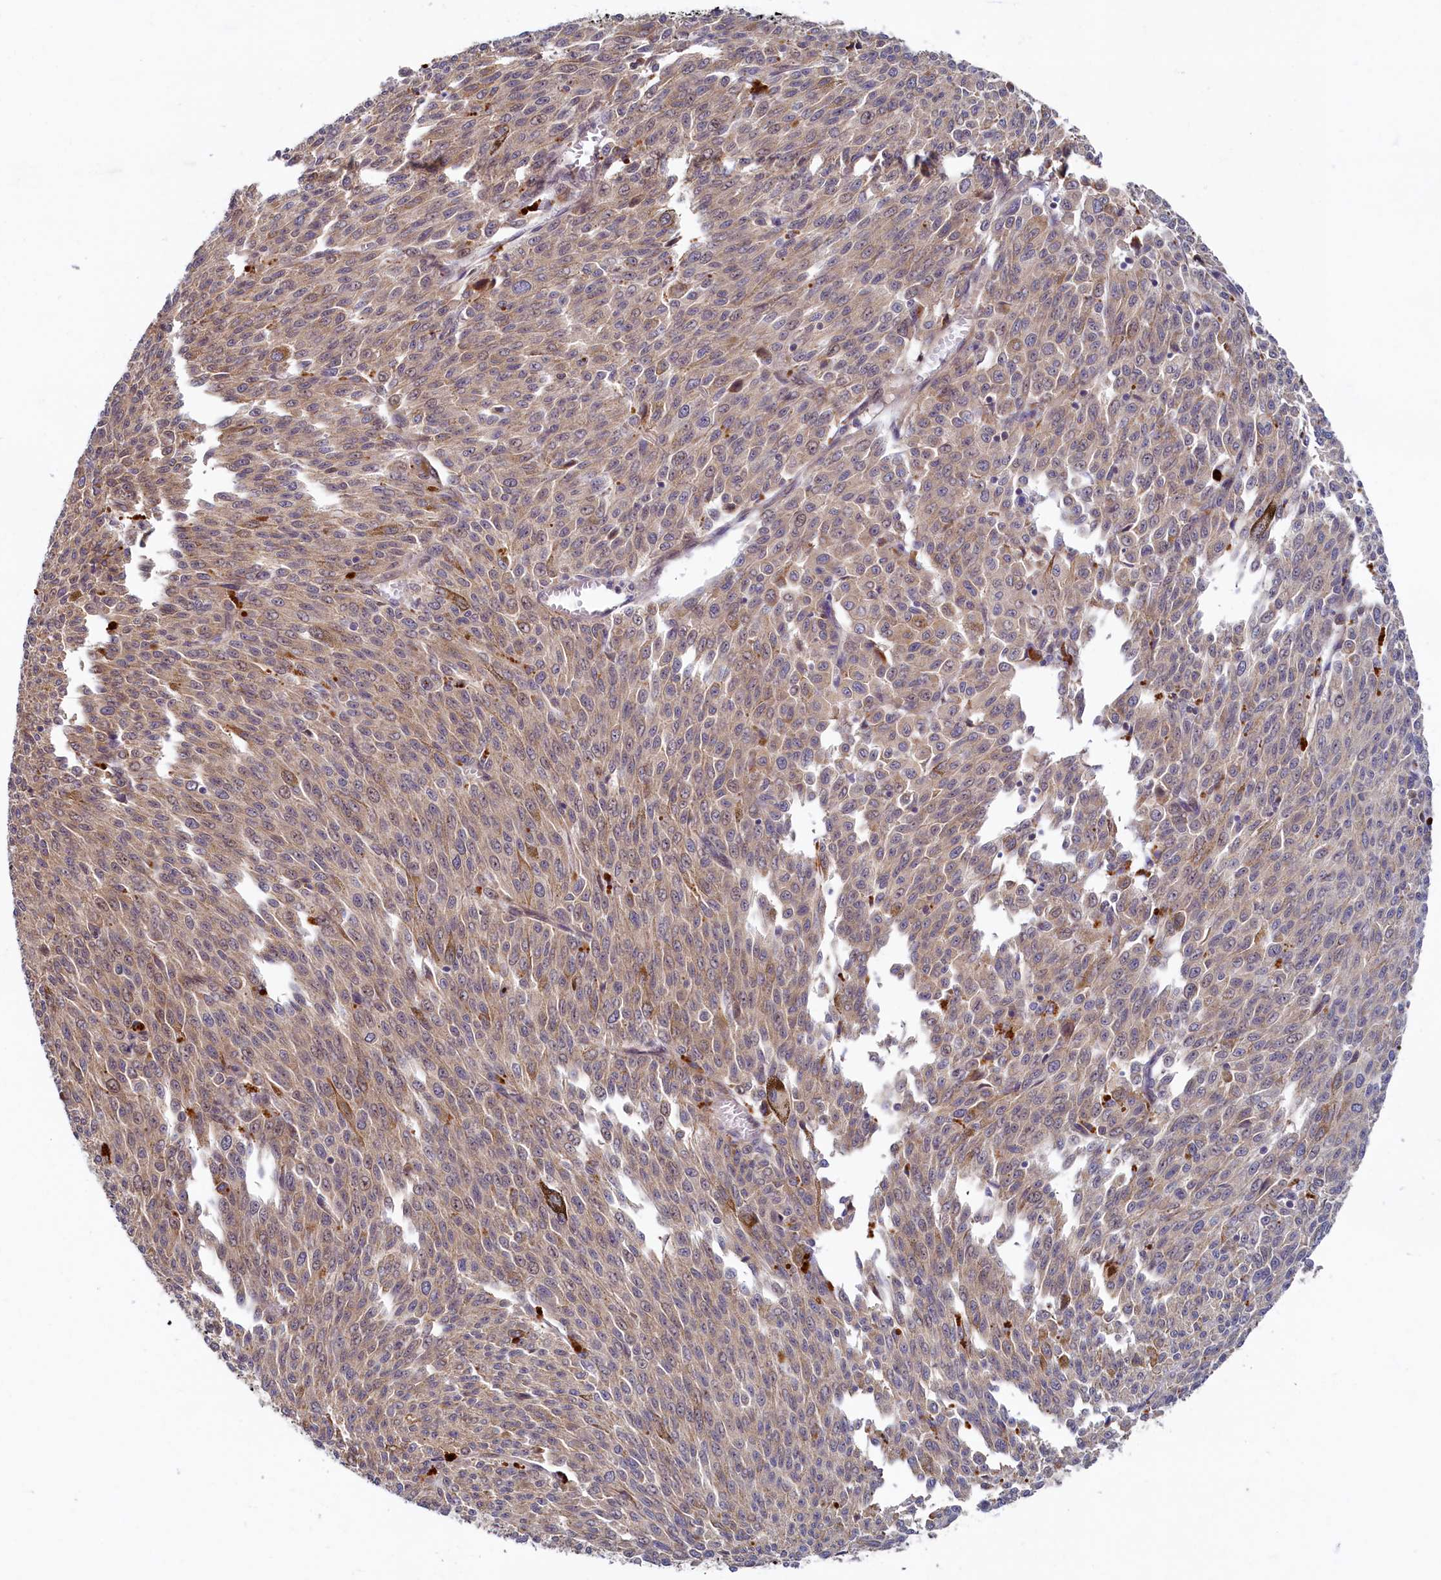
{"staining": {"intensity": "weak", "quantity": "25%-75%", "location": "cytoplasmic/membranous"}, "tissue": "melanoma", "cell_type": "Tumor cells", "image_type": "cancer", "snomed": [{"axis": "morphology", "description": "Malignant melanoma, NOS"}, {"axis": "topography", "description": "Skin"}], "caption": "A photomicrograph of human malignant melanoma stained for a protein displays weak cytoplasmic/membranous brown staining in tumor cells.", "gene": "SLC16A14", "patient": {"sex": "female", "age": 52}}